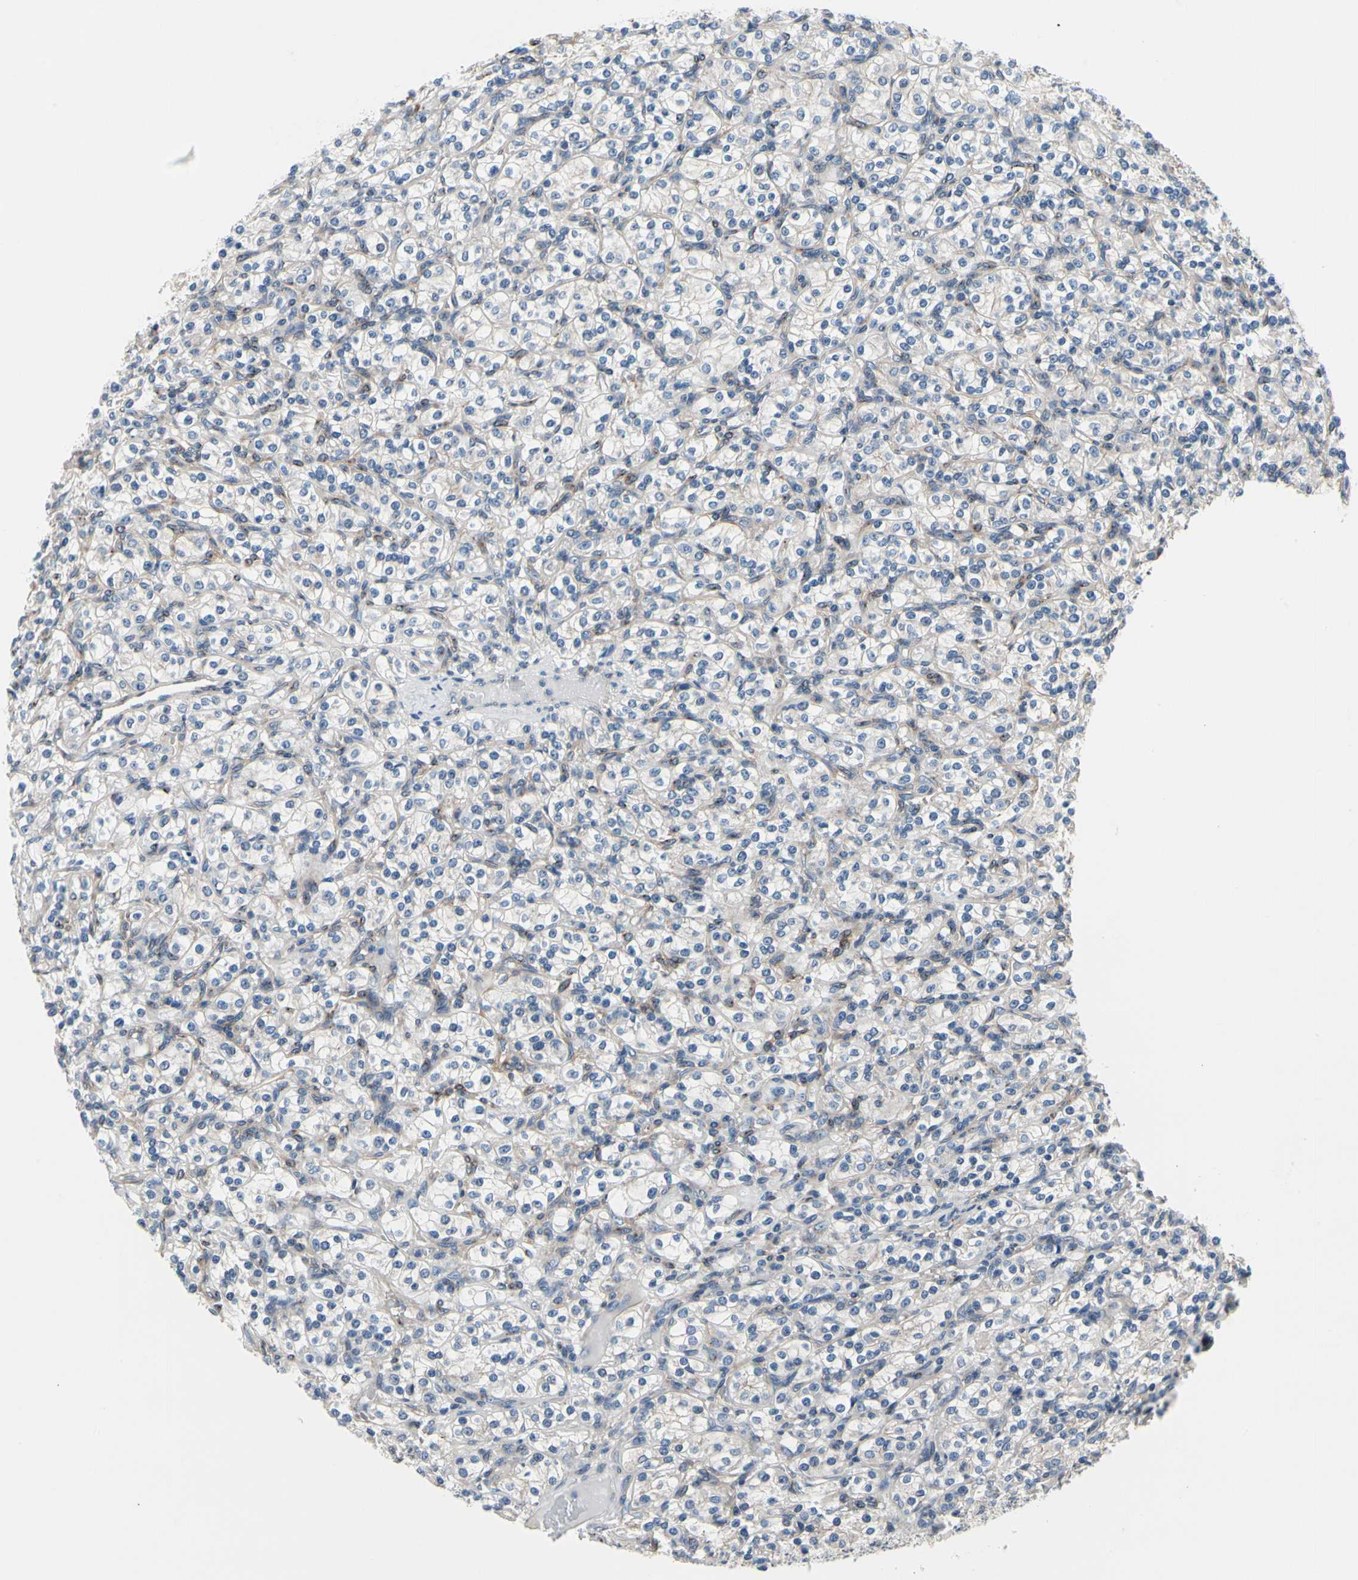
{"staining": {"intensity": "negative", "quantity": "none", "location": "none"}, "tissue": "renal cancer", "cell_type": "Tumor cells", "image_type": "cancer", "snomed": [{"axis": "morphology", "description": "Adenocarcinoma, NOS"}, {"axis": "topography", "description": "Kidney"}], "caption": "Tumor cells show no significant staining in renal cancer.", "gene": "PRKAR2B", "patient": {"sex": "male", "age": 77}}